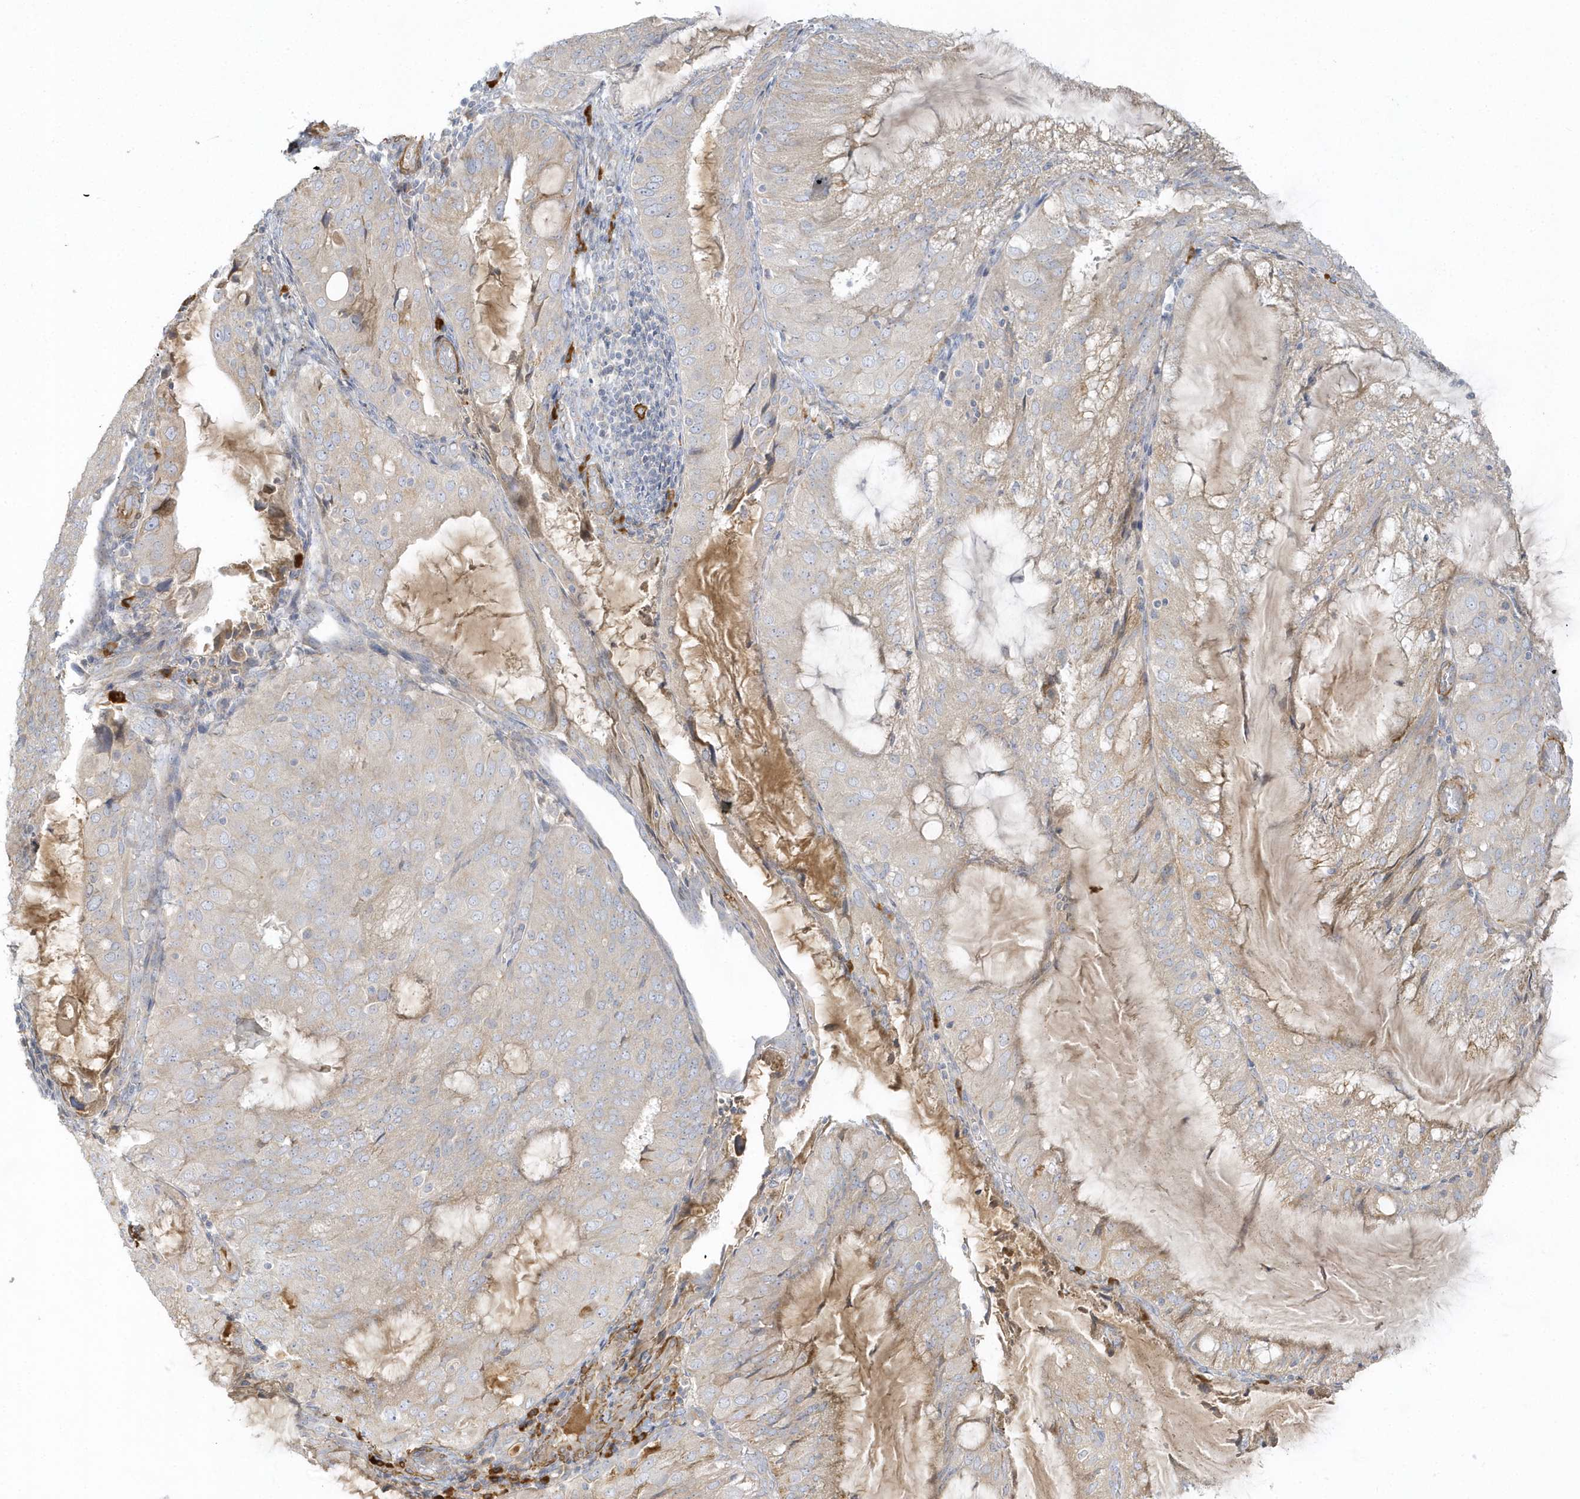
{"staining": {"intensity": "weak", "quantity": "<25%", "location": "cytoplasmic/membranous"}, "tissue": "endometrial cancer", "cell_type": "Tumor cells", "image_type": "cancer", "snomed": [{"axis": "morphology", "description": "Adenocarcinoma, NOS"}, {"axis": "topography", "description": "Endometrium"}], "caption": "Immunohistochemistry (IHC) photomicrograph of endometrial cancer stained for a protein (brown), which shows no expression in tumor cells. (DAB immunohistochemistry, high magnification).", "gene": "THADA", "patient": {"sex": "female", "age": 81}}